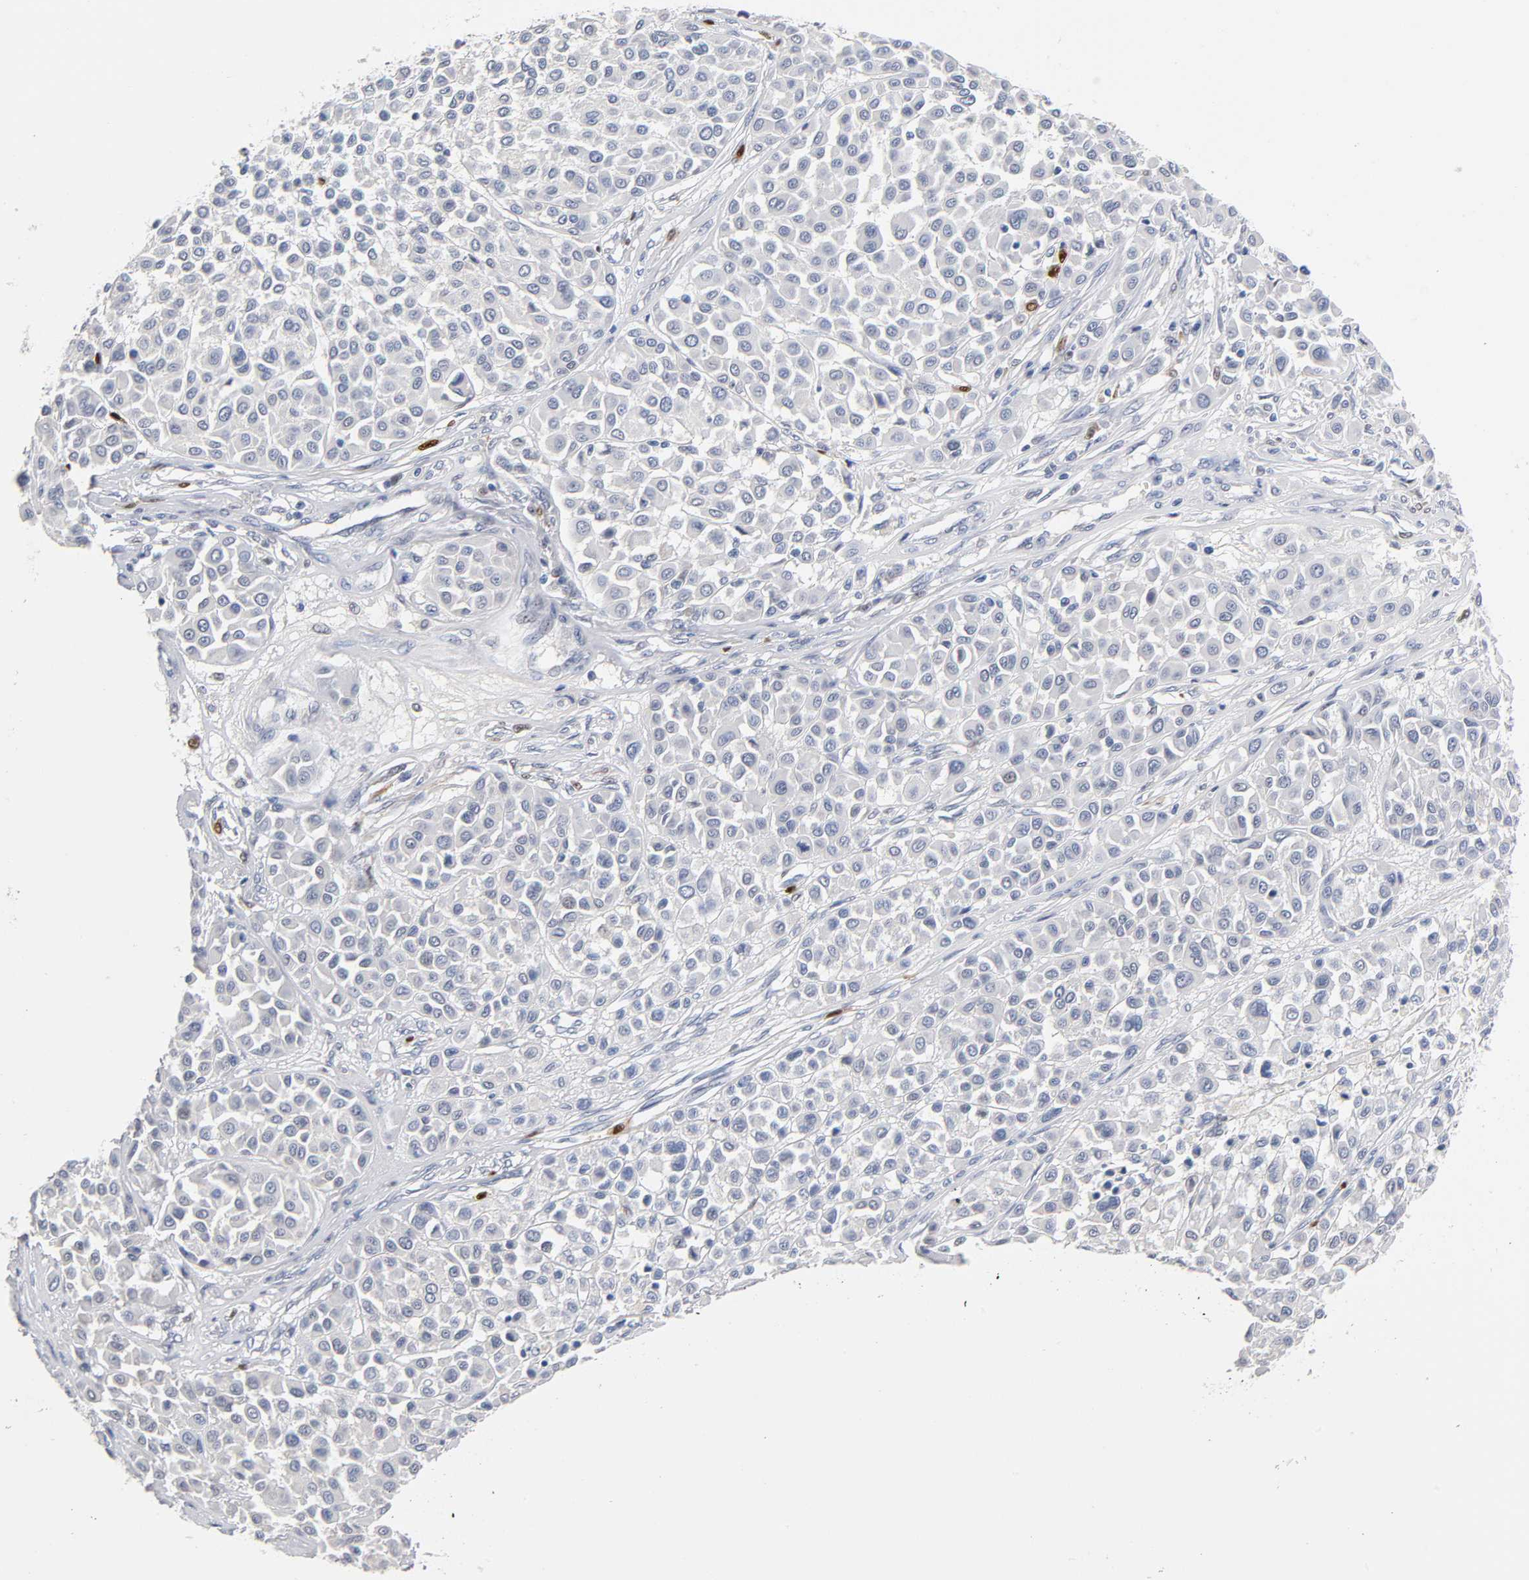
{"staining": {"intensity": "negative", "quantity": "none", "location": "none"}, "tissue": "melanoma", "cell_type": "Tumor cells", "image_type": "cancer", "snomed": [{"axis": "morphology", "description": "Malignant melanoma, Metastatic site"}, {"axis": "topography", "description": "Soft tissue"}], "caption": "Human melanoma stained for a protein using IHC reveals no positivity in tumor cells.", "gene": "NFATC1", "patient": {"sex": "male", "age": 41}}